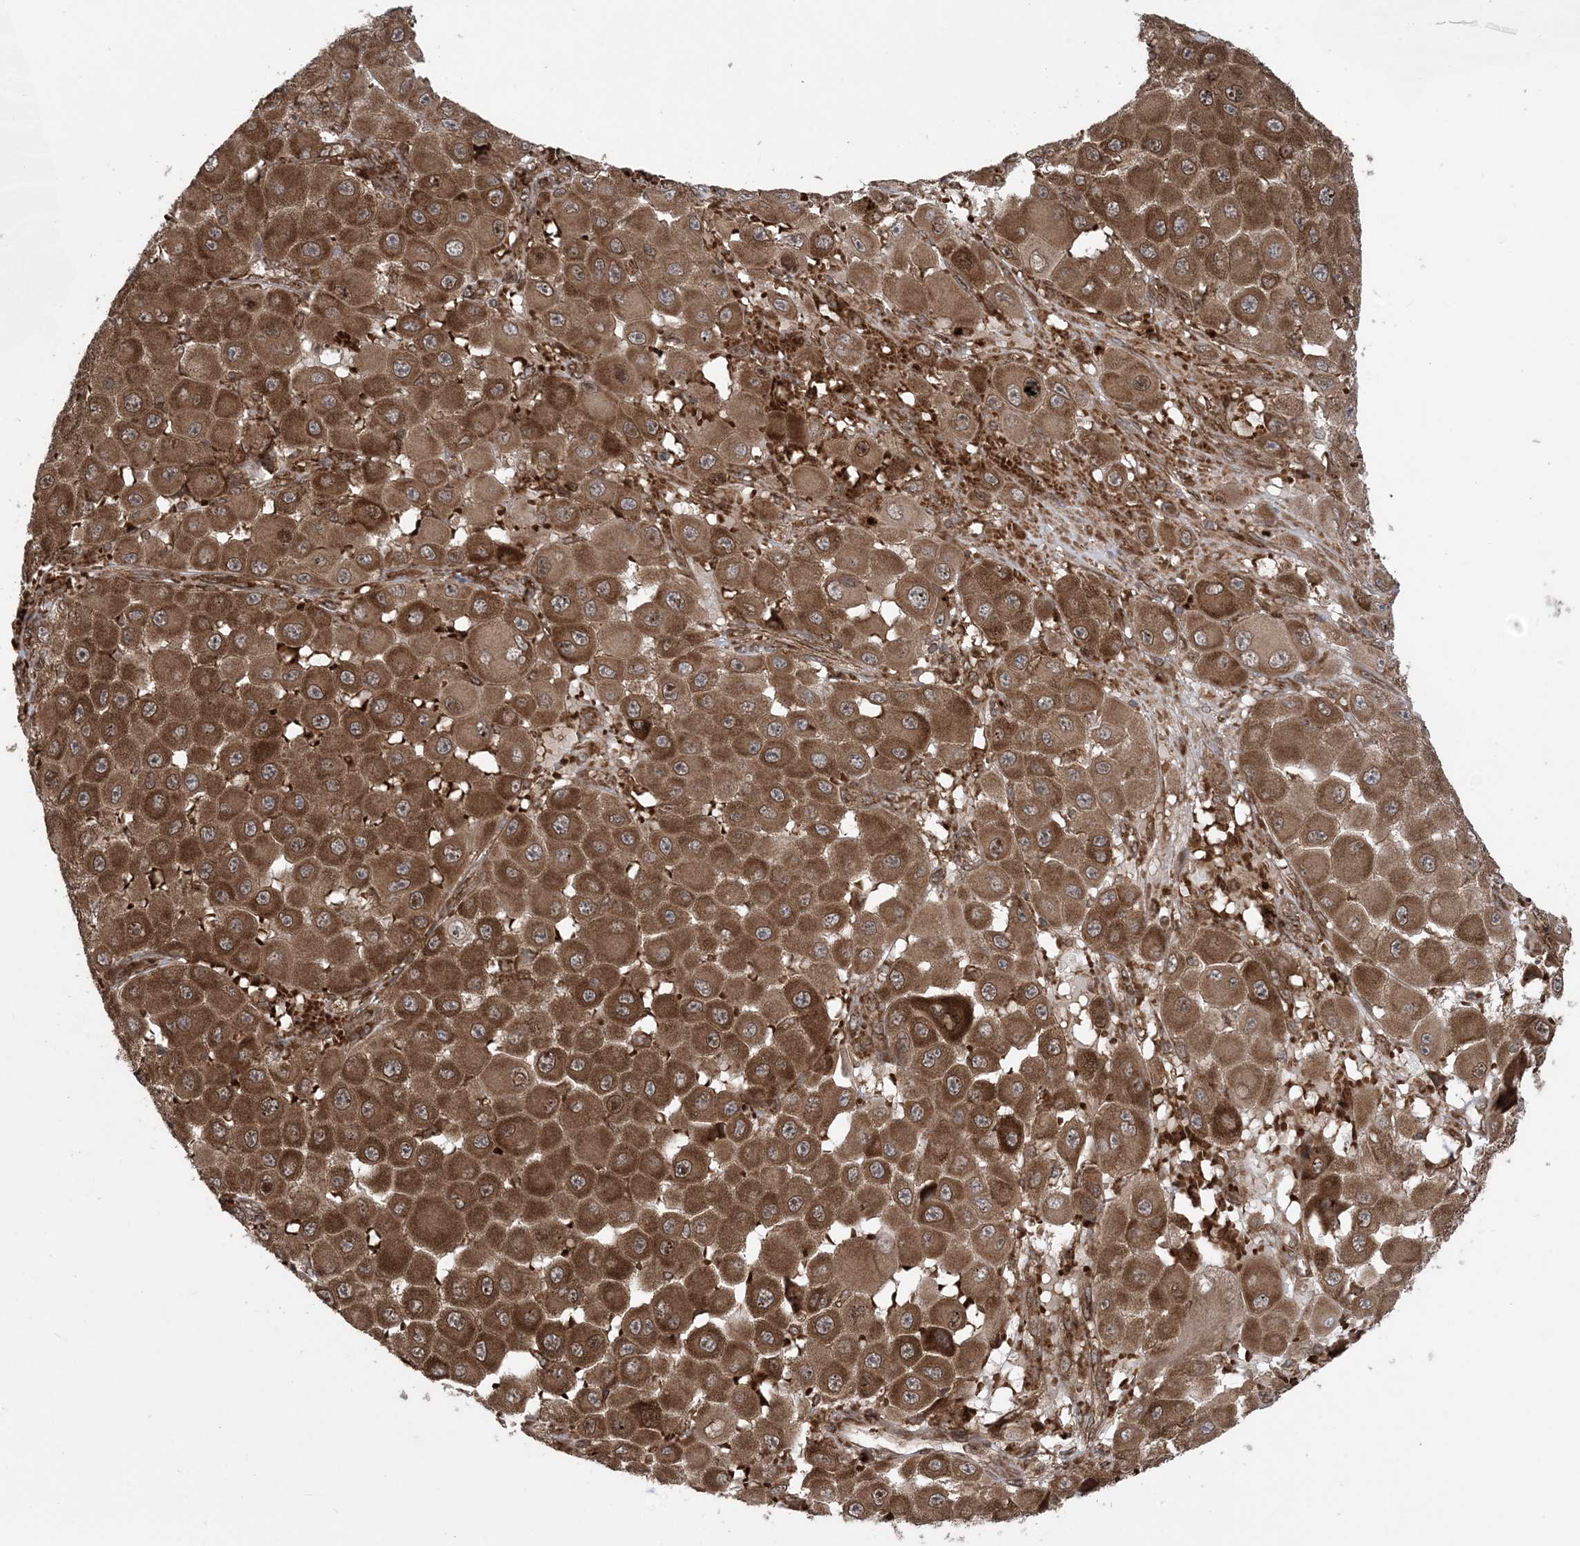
{"staining": {"intensity": "strong", "quantity": ">75%", "location": "cytoplasmic/membranous"}, "tissue": "melanoma", "cell_type": "Tumor cells", "image_type": "cancer", "snomed": [{"axis": "morphology", "description": "Malignant melanoma, NOS"}, {"axis": "topography", "description": "Skin"}], "caption": "Immunohistochemistry (IHC) image of human malignant melanoma stained for a protein (brown), which exhibits high levels of strong cytoplasmic/membranous staining in approximately >75% of tumor cells.", "gene": "DDX19B", "patient": {"sex": "female", "age": 81}}